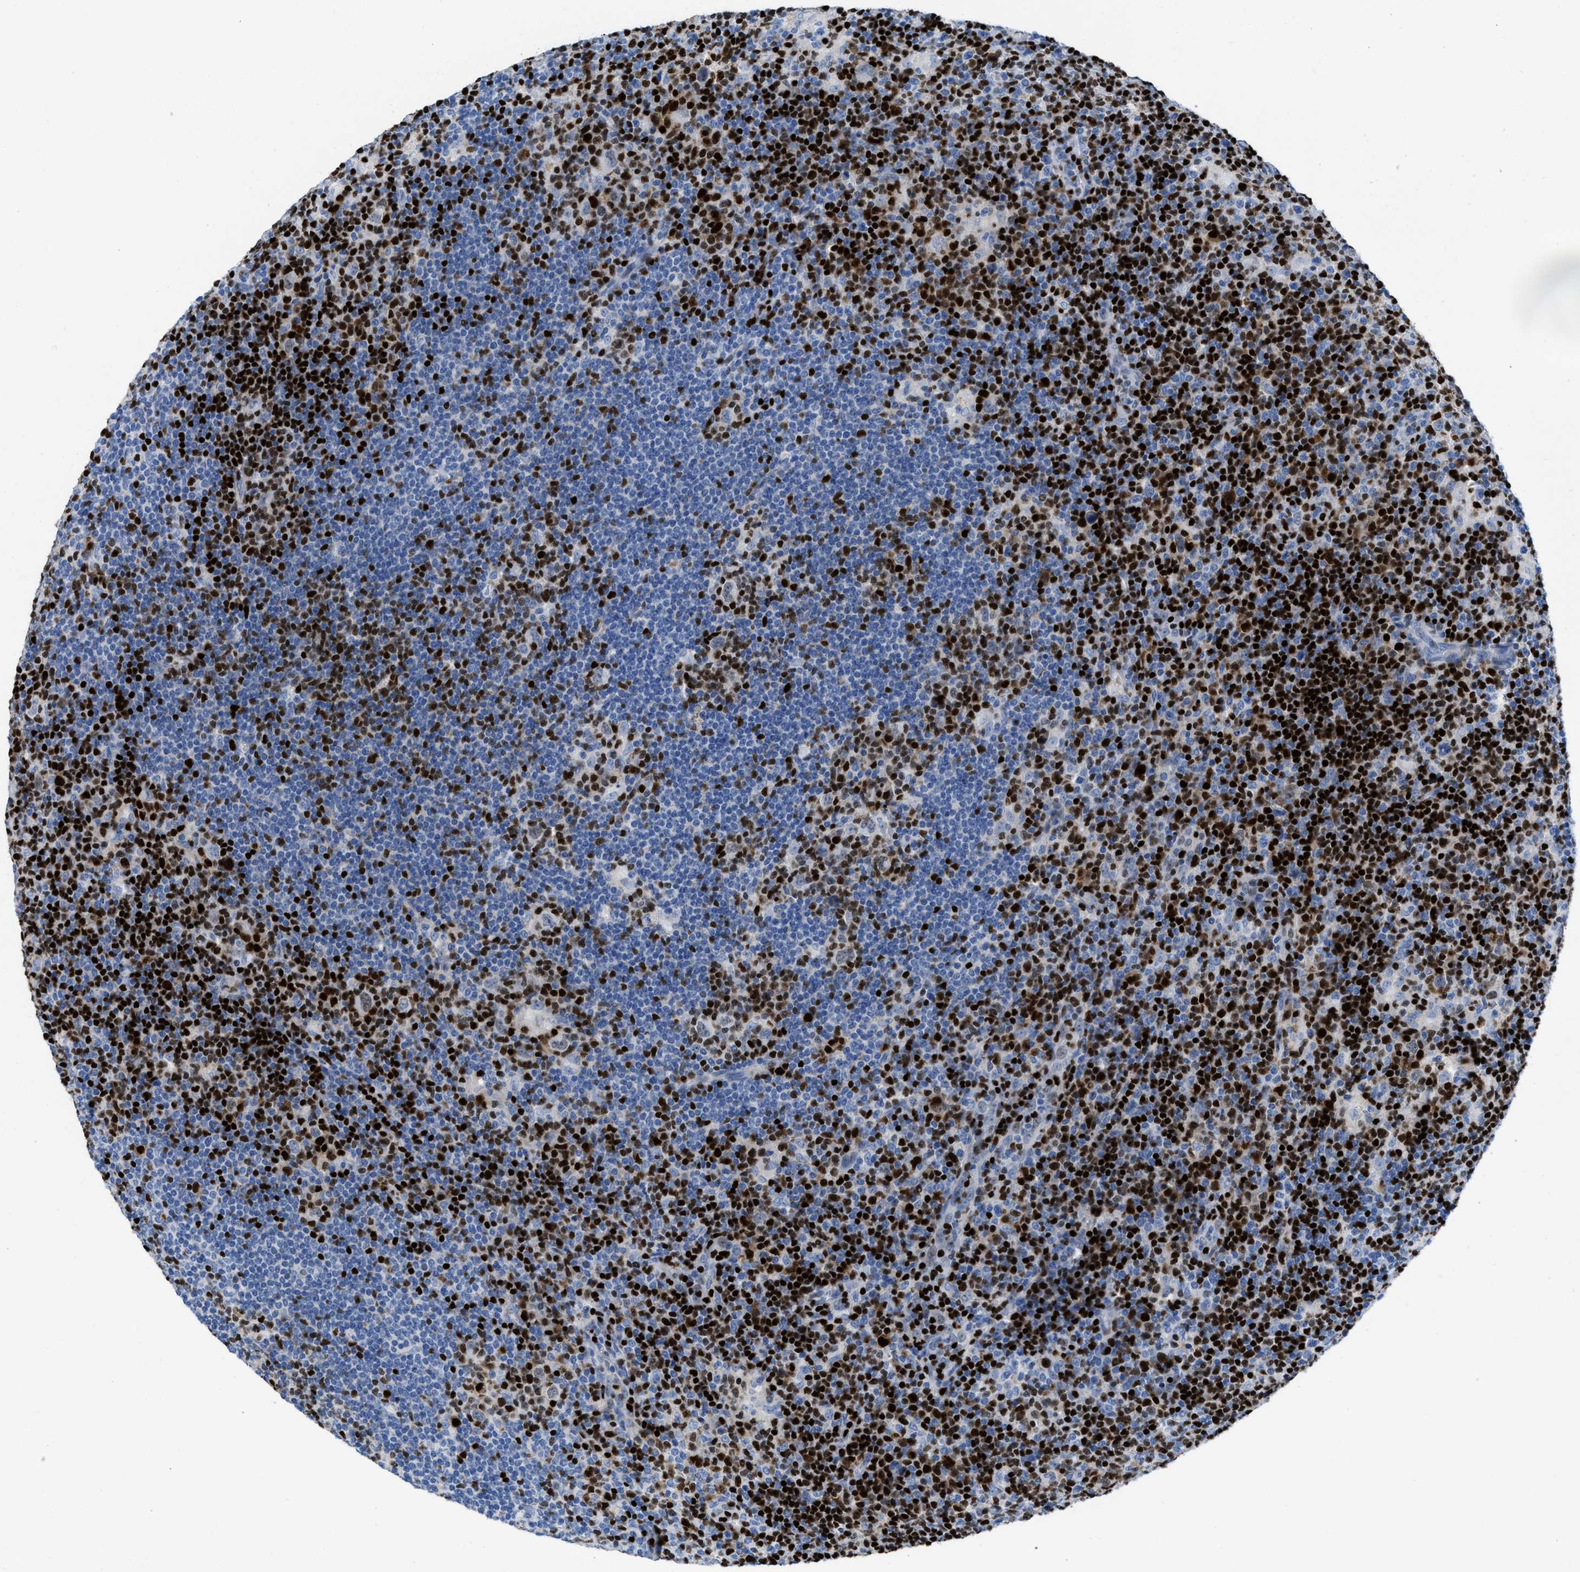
{"staining": {"intensity": "negative", "quantity": "none", "location": "none"}, "tissue": "lymphoma", "cell_type": "Tumor cells", "image_type": "cancer", "snomed": [{"axis": "morphology", "description": "Hodgkin's disease, NOS"}, {"axis": "topography", "description": "Lymph node"}], "caption": "Immunohistochemical staining of lymphoma demonstrates no significant staining in tumor cells. (Brightfield microscopy of DAB (3,3'-diaminobenzidine) immunohistochemistry at high magnification).", "gene": "LEF1", "patient": {"sex": "female", "age": 57}}